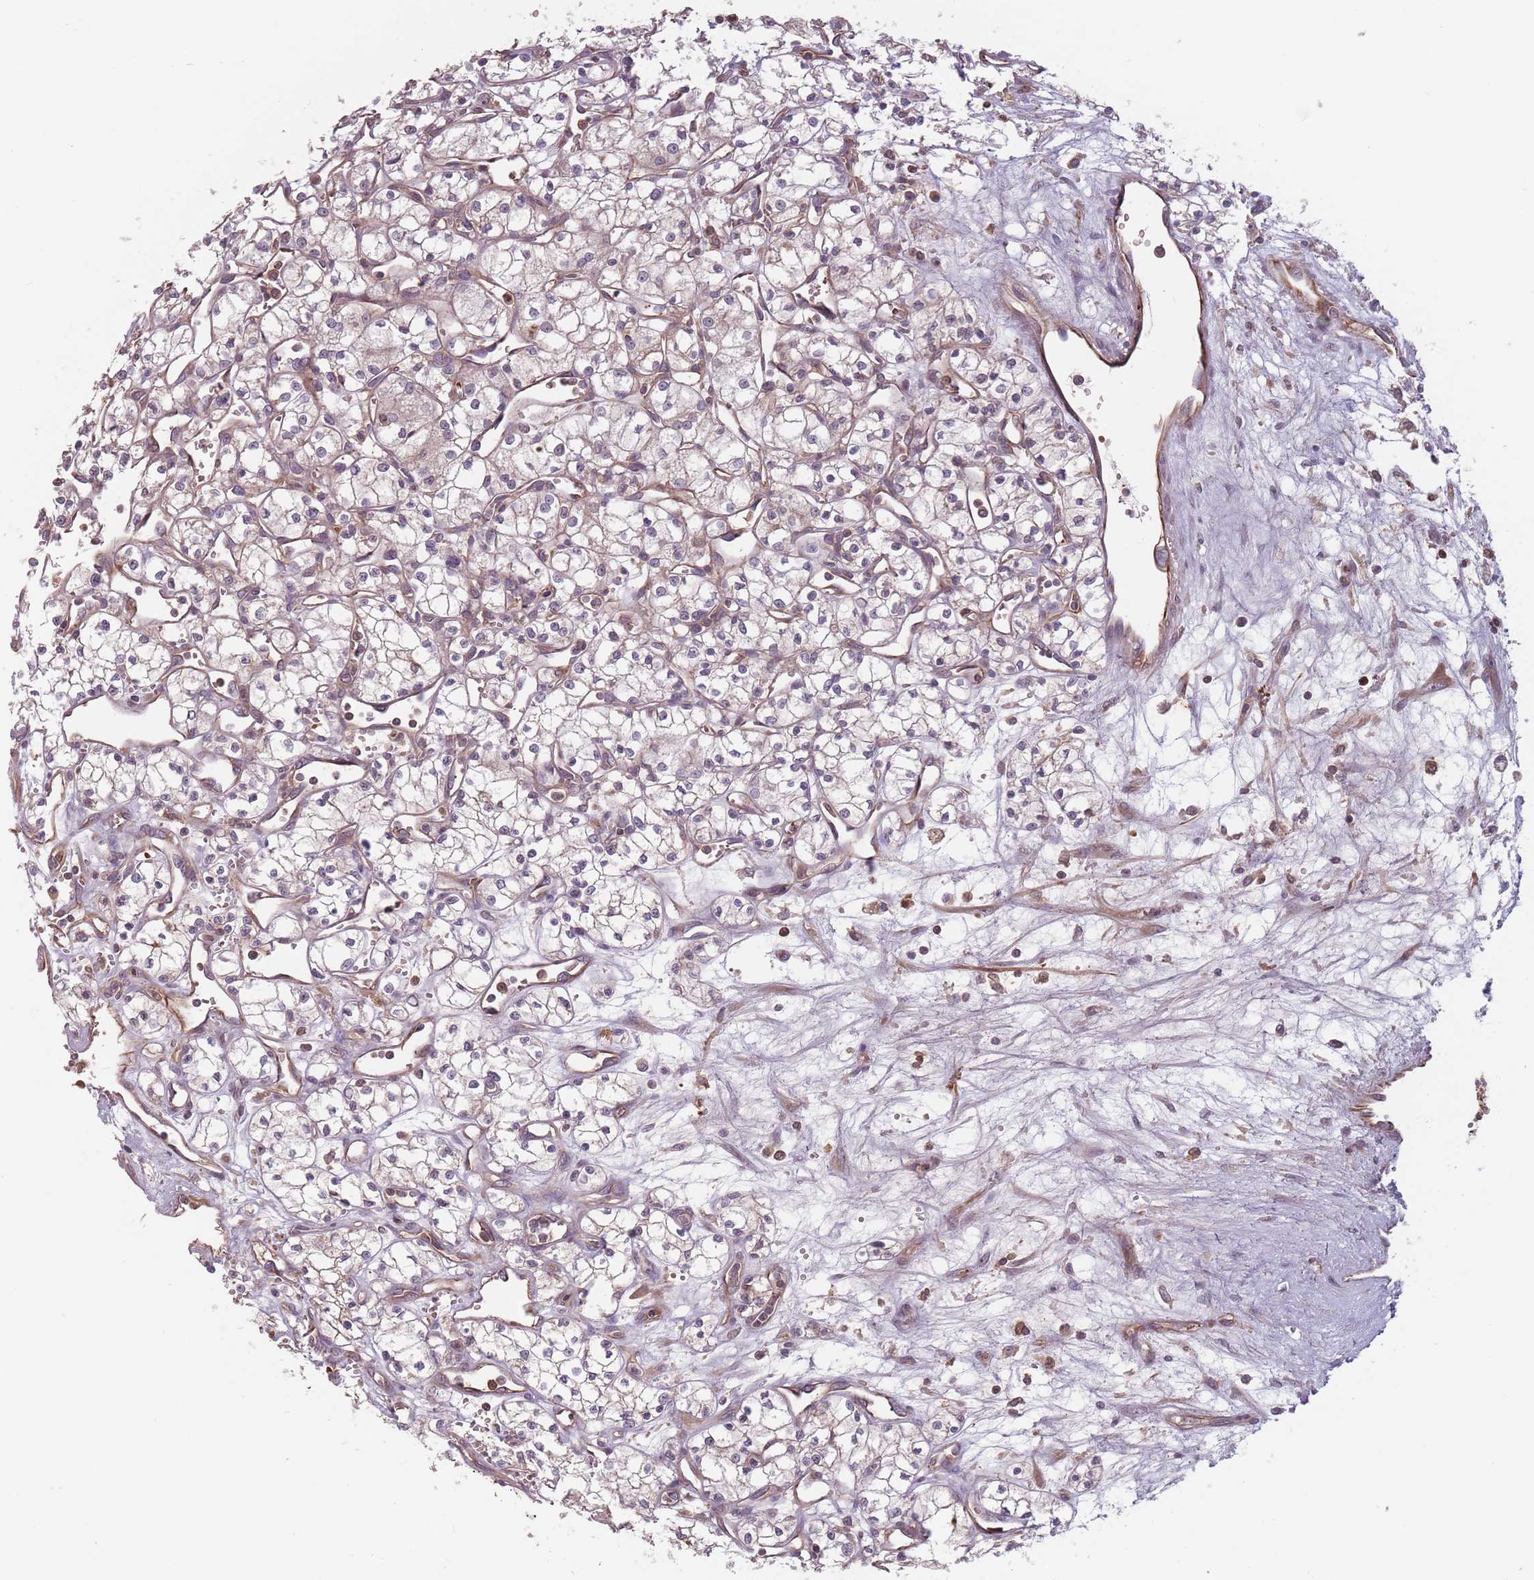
{"staining": {"intensity": "negative", "quantity": "none", "location": "none"}, "tissue": "renal cancer", "cell_type": "Tumor cells", "image_type": "cancer", "snomed": [{"axis": "morphology", "description": "Adenocarcinoma, NOS"}, {"axis": "topography", "description": "Kidney"}], "caption": "DAB (3,3'-diaminobenzidine) immunohistochemical staining of adenocarcinoma (renal) reveals no significant positivity in tumor cells.", "gene": "GPR180", "patient": {"sex": "male", "age": 59}}